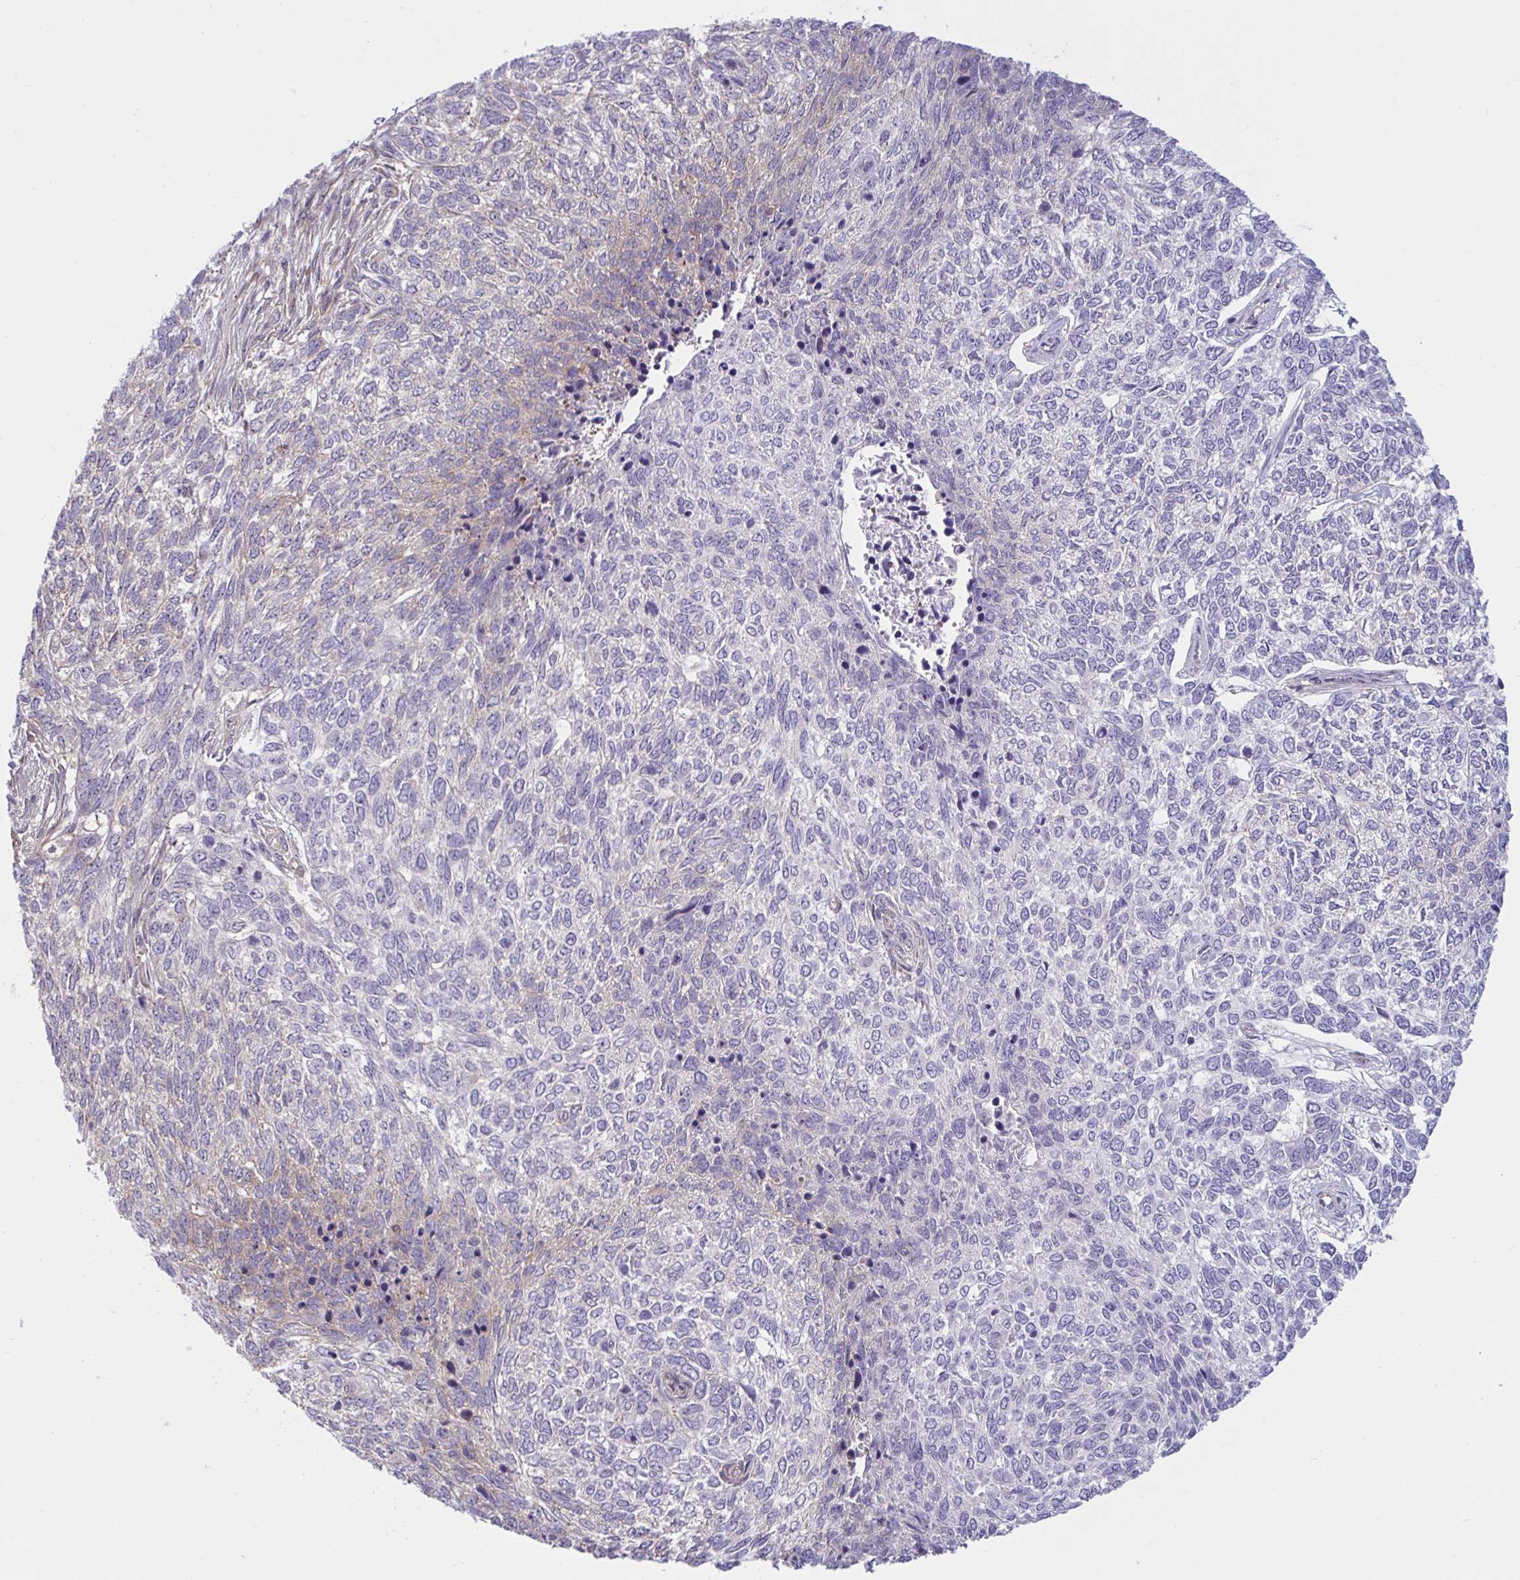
{"staining": {"intensity": "weak", "quantity": "<25%", "location": "cytoplasmic/membranous"}, "tissue": "skin cancer", "cell_type": "Tumor cells", "image_type": "cancer", "snomed": [{"axis": "morphology", "description": "Basal cell carcinoma"}, {"axis": "topography", "description": "Skin"}], "caption": "There is no significant expression in tumor cells of skin cancer. (Stains: DAB (3,3'-diaminobenzidine) IHC with hematoxylin counter stain, Microscopy: brightfield microscopy at high magnification).", "gene": "PRRT4", "patient": {"sex": "female", "age": 65}}